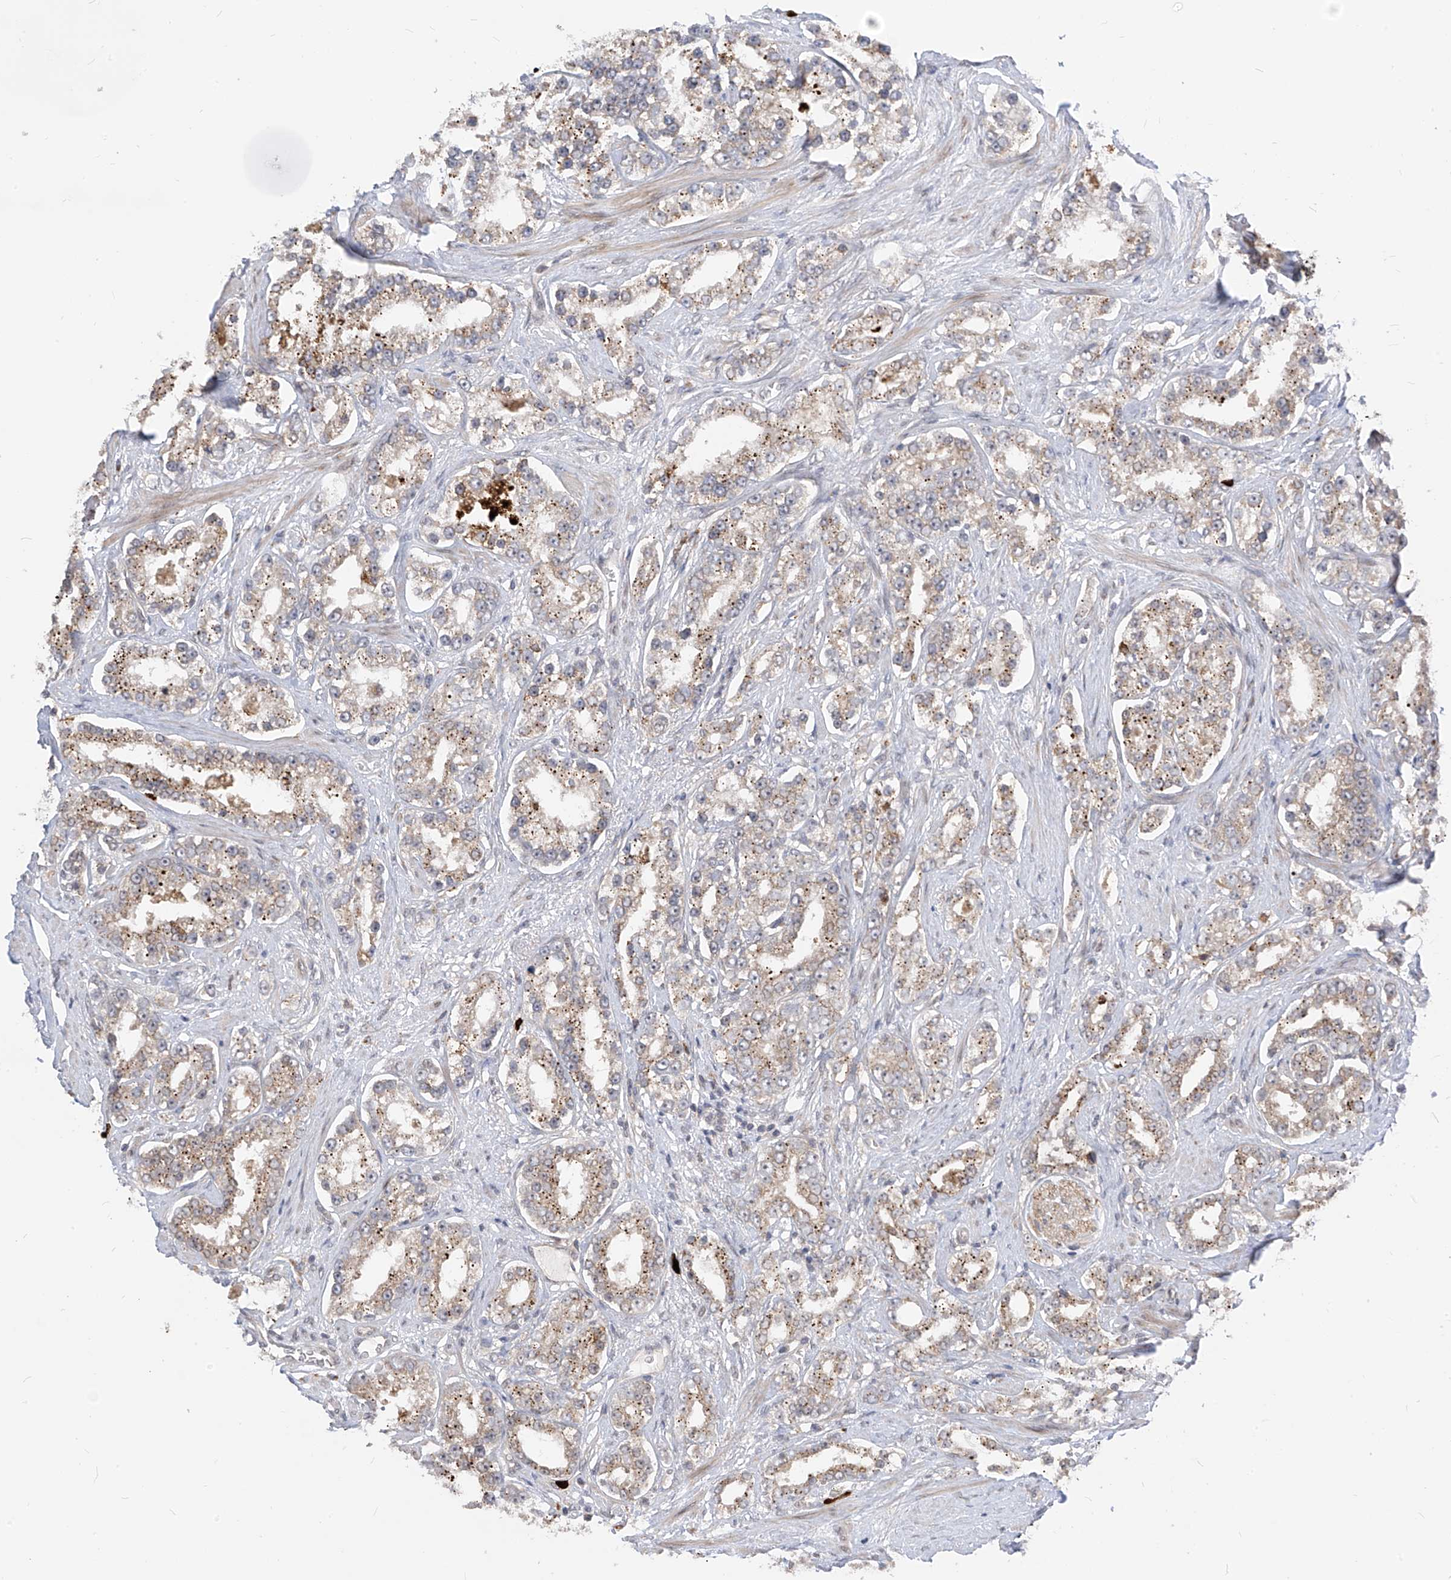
{"staining": {"intensity": "weak", "quantity": "25%-75%", "location": "cytoplasmic/membranous"}, "tissue": "prostate cancer", "cell_type": "Tumor cells", "image_type": "cancer", "snomed": [{"axis": "morphology", "description": "Normal tissue, NOS"}, {"axis": "morphology", "description": "Adenocarcinoma, High grade"}, {"axis": "topography", "description": "Prostate"}], "caption": "Immunohistochemistry of human prostate high-grade adenocarcinoma demonstrates low levels of weak cytoplasmic/membranous expression in about 25%-75% of tumor cells.", "gene": "CNKSR1", "patient": {"sex": "male", "age": 83}}